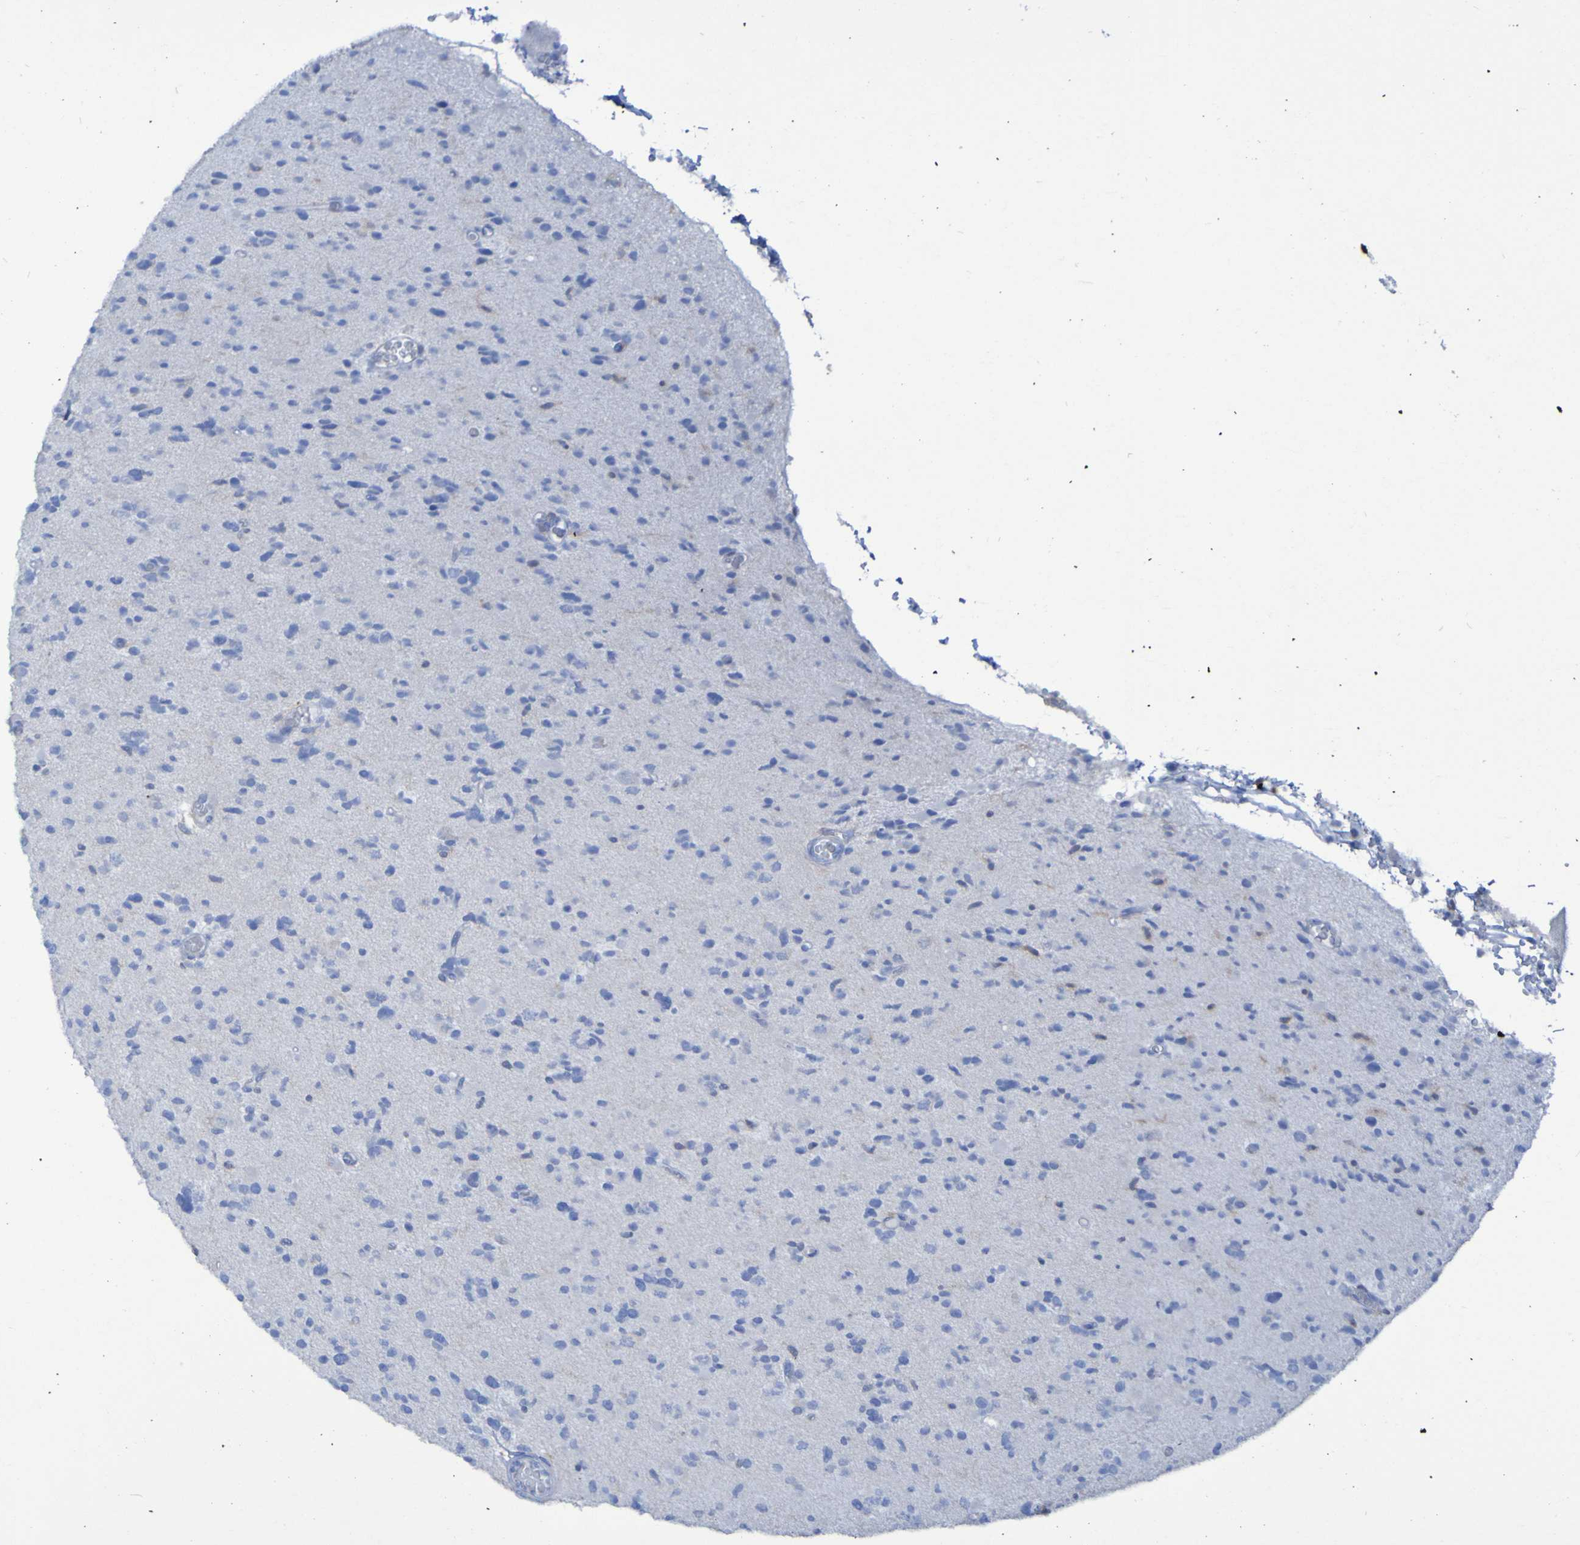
{"staining": {"intensity": "negative", "quantity": "none", "location": "none"}, "tissue": "glioma", "cell_type": "Tumor cells", "image_type": "cancer", "snomed": [{"axis": "morphology", "description": "Glioma, malignant, Low grade"}, {"axis": "topography", "description": "Brain"}], "caption": "Glioma was stained to show a protein in brown. There is no significant expression in tumor cells.", "gene": "MPPE1", "patient": {"sex": "female", "age": 22}}